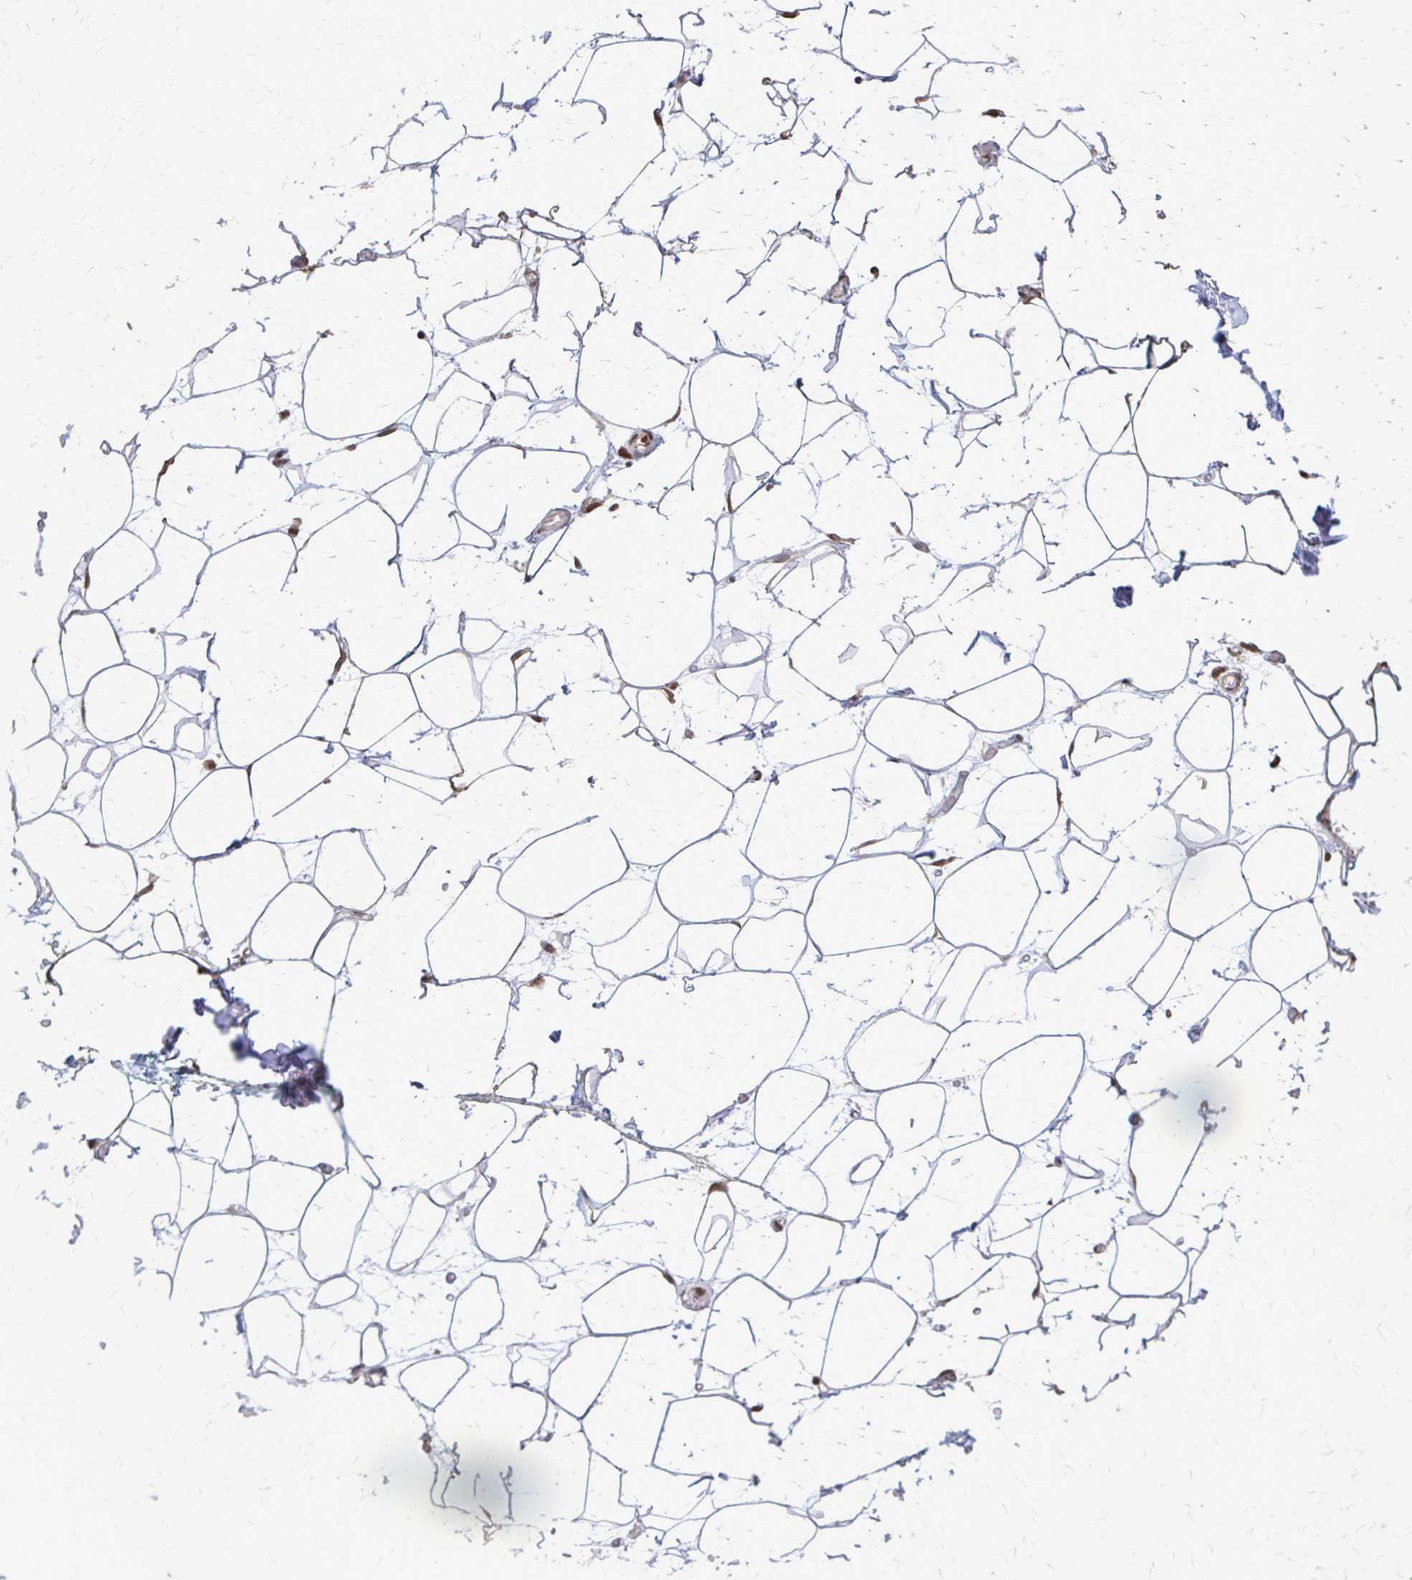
{"staining": {"intensity": "negative", "quantity": "none", "location": "none"}, "tissue": "adipose tissue", "cell_type": "Adipocytes", "image_type": "normal", "snomed": [{"axis": "morphology", "description": "Normal tissue, NOS"}, {"axis": "topography", "description": "Anal"}, {"axis": "topography", "description": "Peripheral nerve tissue"}], "caption": "A micrograph of adipose tissue stained for a protein displays no brown staining in adipocytes. (Immunohistochemistry, brightfield microscopy, high magnification).", "gene": "HDAC3", "patient": {"sex": "male", "age": 78}}